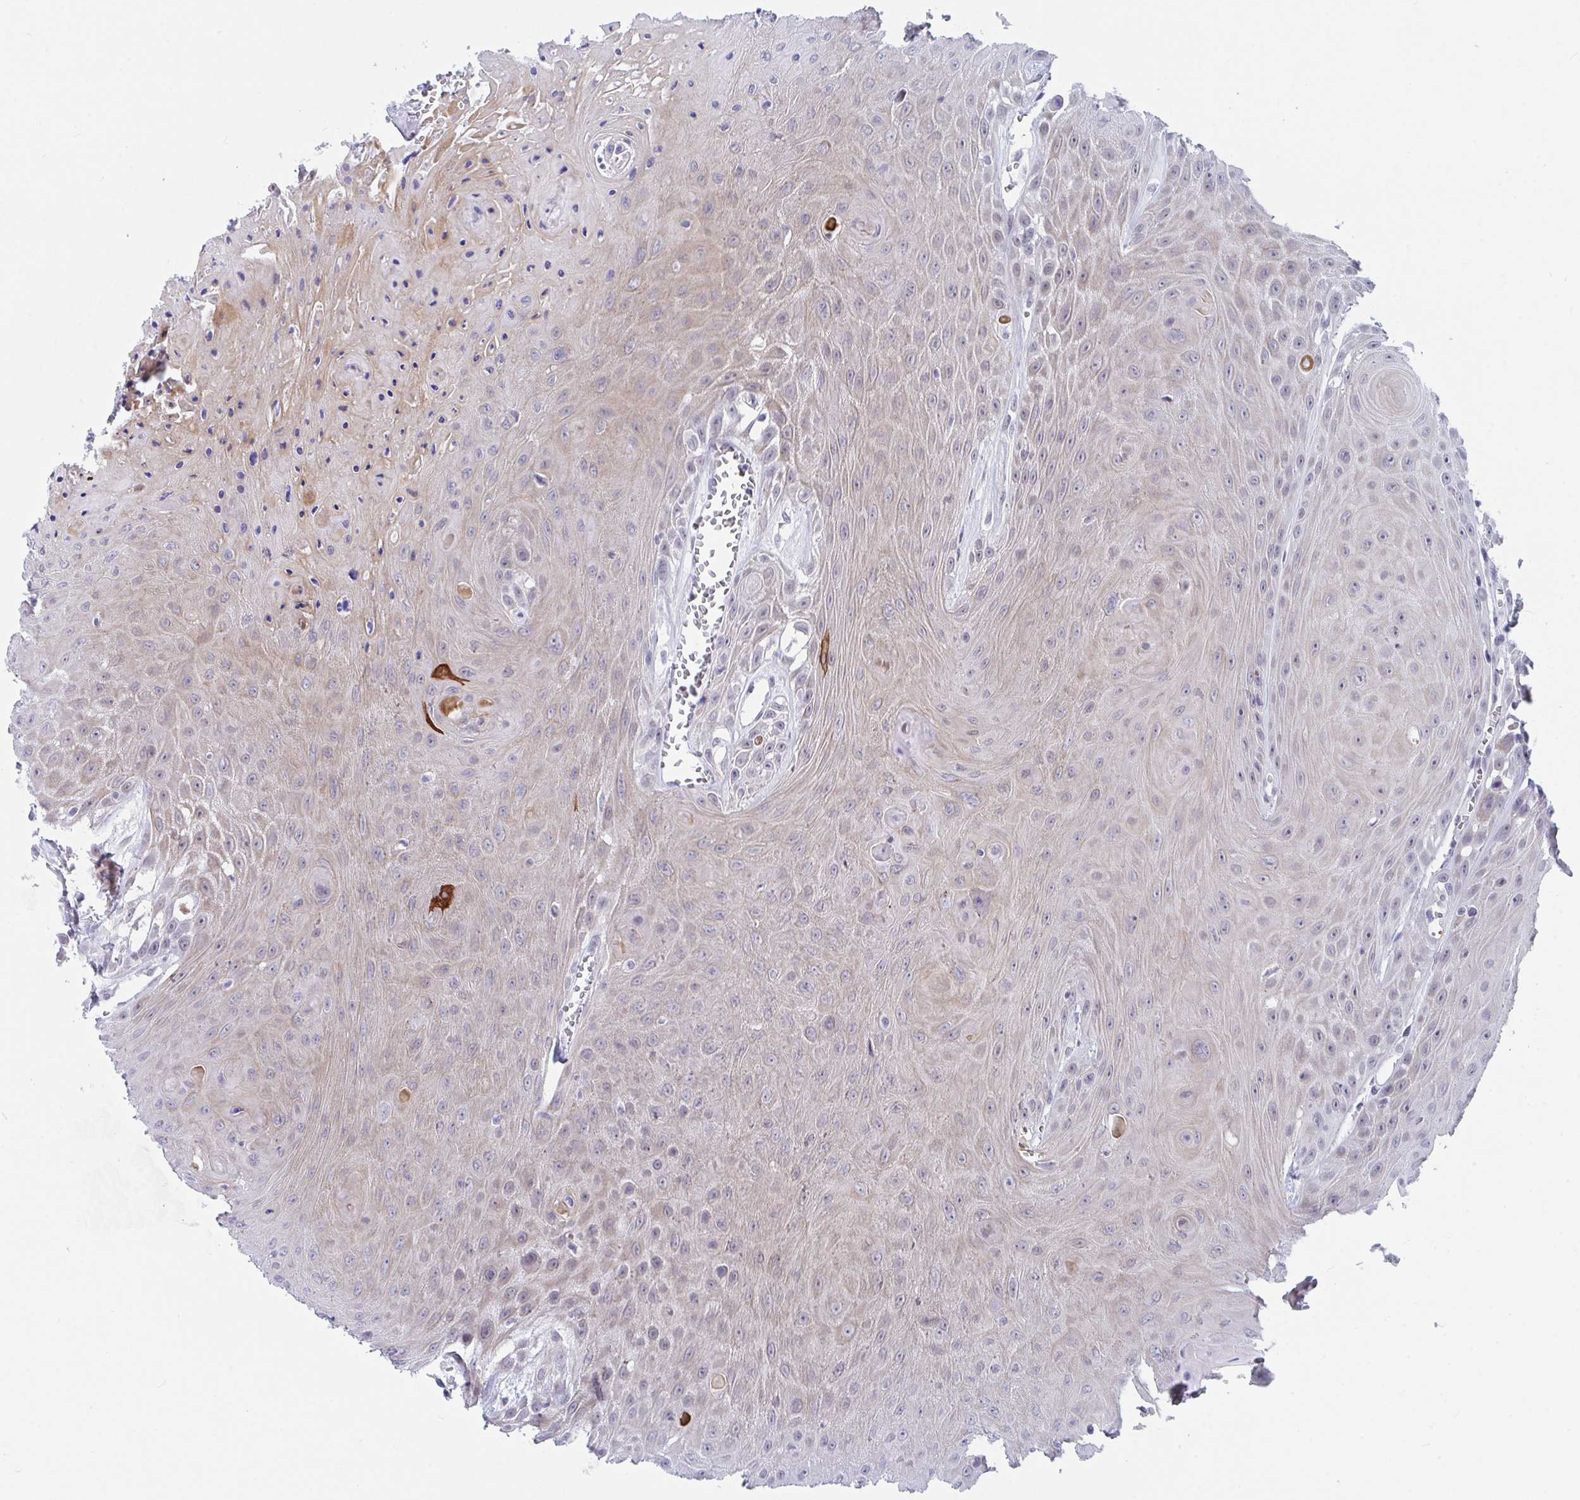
{"staining": {"intensity": "weak", "quantity": "25%-75%", "location": "cytoplasmic/membranous"}, "tissue": "head and neck cancer", "cell_type": "Tumor cells", "image_type": "cancer", "snomed": [{"axis": "morphology", "description": "Squamous cell carcinoma, NOS"}, {"axis": "topography", "description": "Oral tissue"}, {"axis": "topography", "description": "Head-Neck"}], "caption": "Immunohistochemical staining of head and neck cancer (squamous cell carcinoma) shows weak cytoplasmic/membranous protein staining in about 25%-75% of tumor cells.", "gene": "DAOA", "patient": {"sex": "male", "age": 81}}